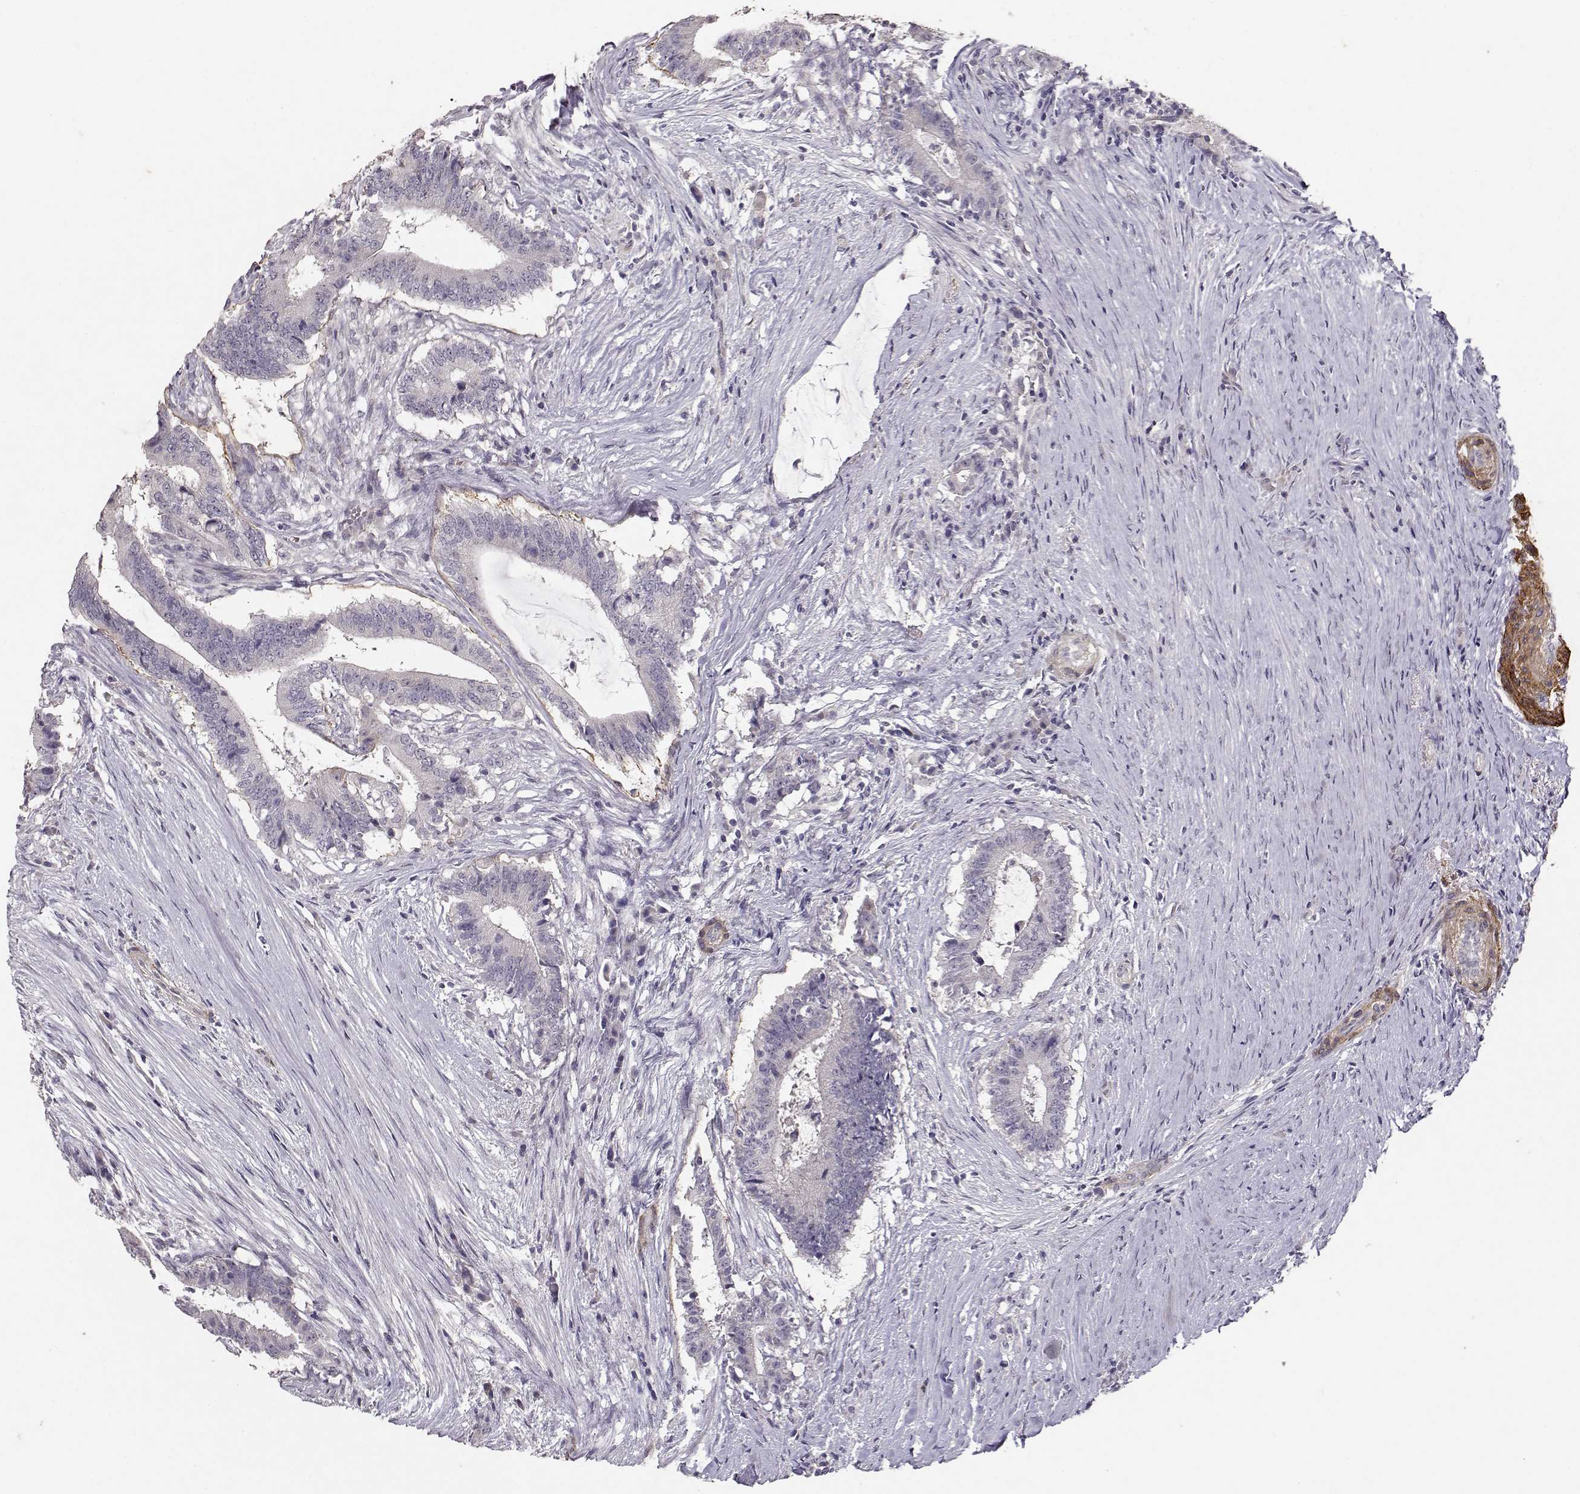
{"staining": {"intensity": "negative", "quantity": "none", "location": "none"}, "tissue": "colorectal cancer", "cell_type": "Tumor cells", "image_type": "cancer", "snomed": [{"axis": "morphology", "description": "Adenocarcinoma, NOS"}, {"axis": "topography", "description": "Colon"}], "caption": "IHC of colorectal cancer (adenocarcinoma) demonstrates no expression in tumor cells. Brightfield microscopy of immunohistochemistry (IHC) stained with DAB (brown) and hematoxylin (blue), captured at high magnification.", "gene": "LAMA5", "patient": {"sex": "female", "age": 43}}